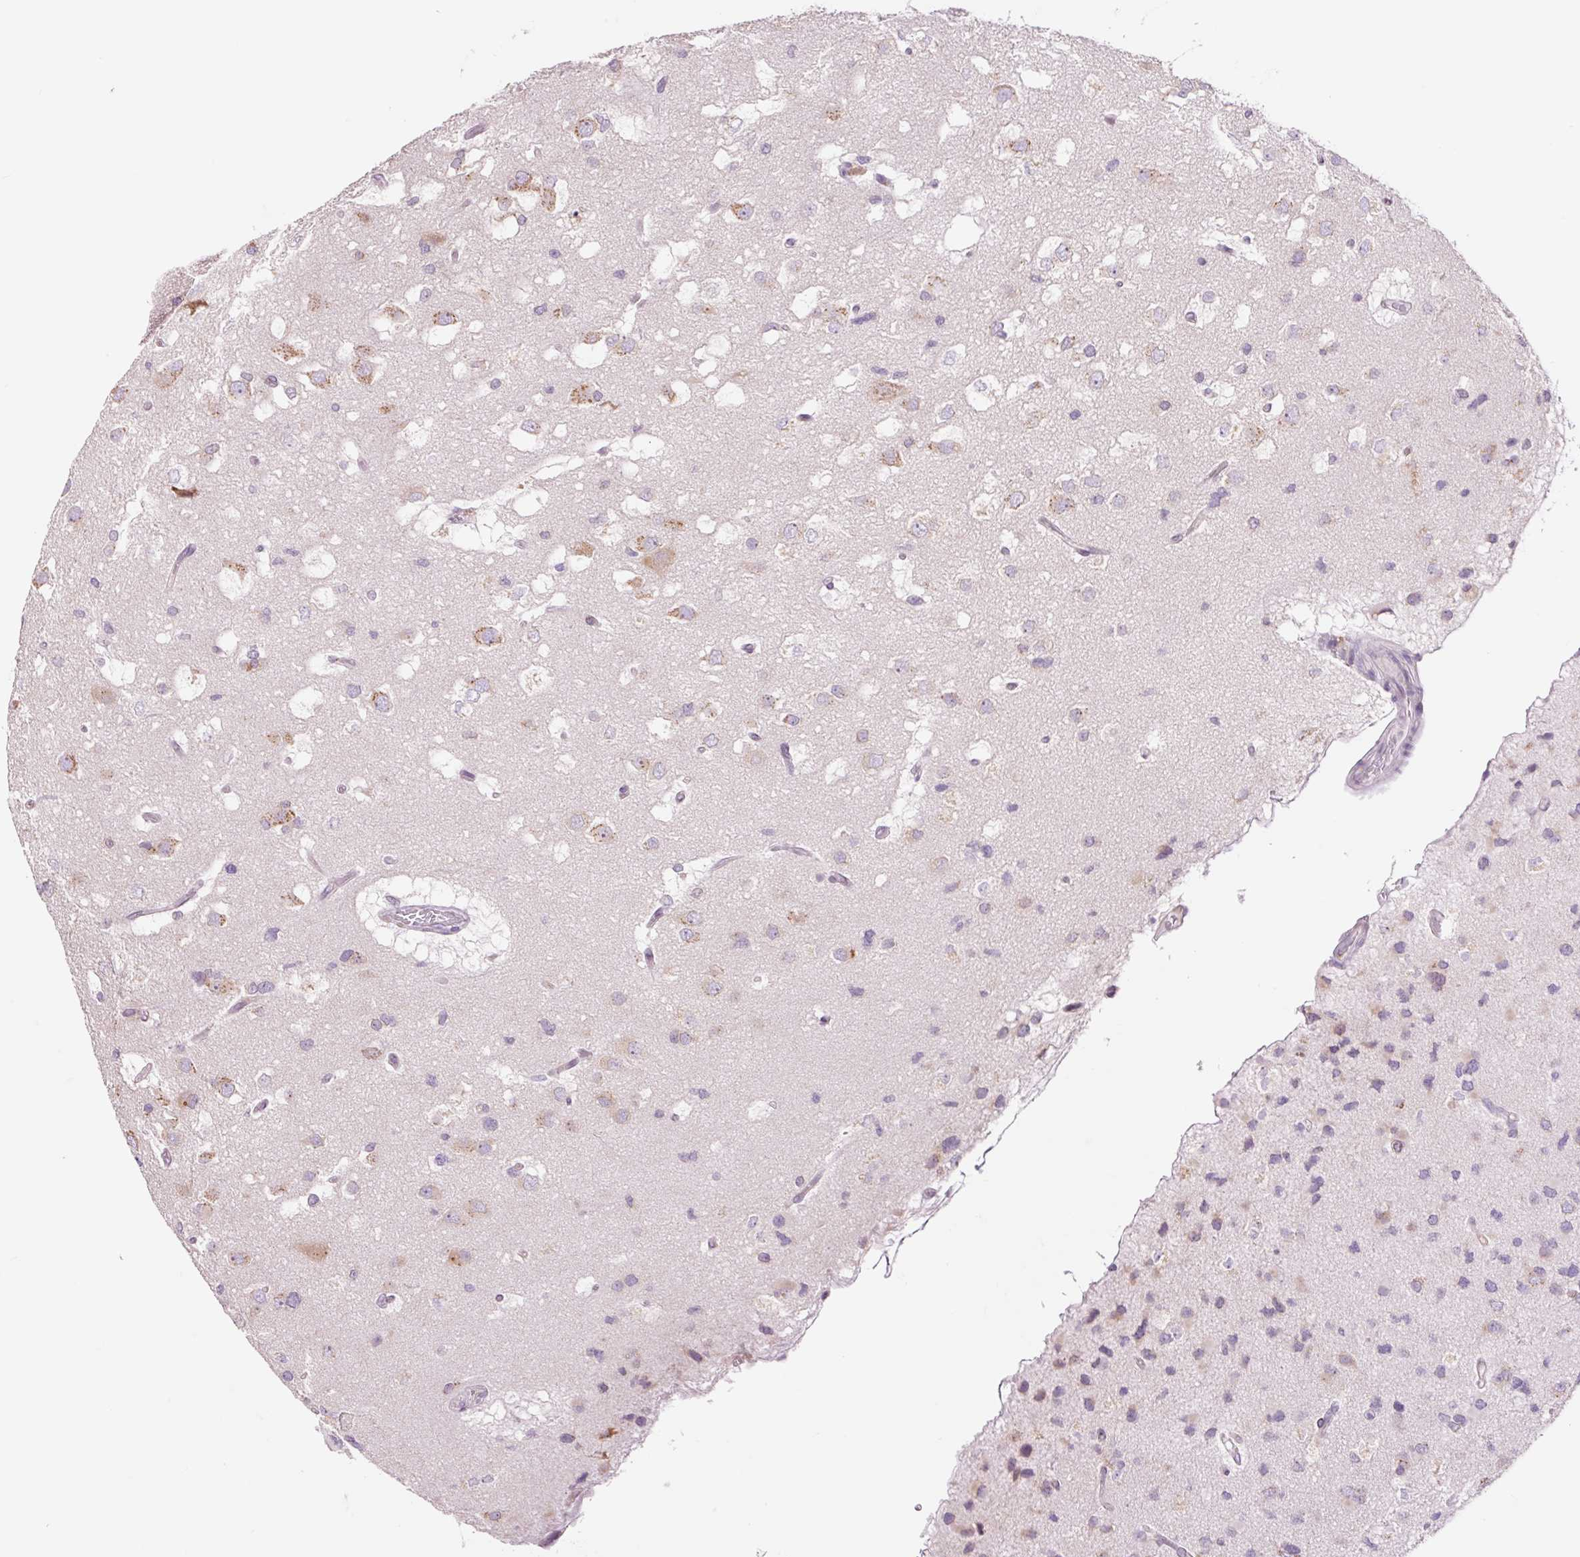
{"staining": {"intensity": "negative", "quantity": "none", "location": "none"}, "tissue": "glioma", "cell_type": "Tumor cells", "image_type": "cancer", "snomed": [{"axis": "morphology", "description": "Glioma, malignant, High grade"}, {"axis": "topography", "description": "Brain"}], "caption": "This is an immunohistochemistry (IHC) image of glioma. There is no positivity in tumor cells.", "gene": "RPL41", "patient": {"sex": "male", "age": 53}}